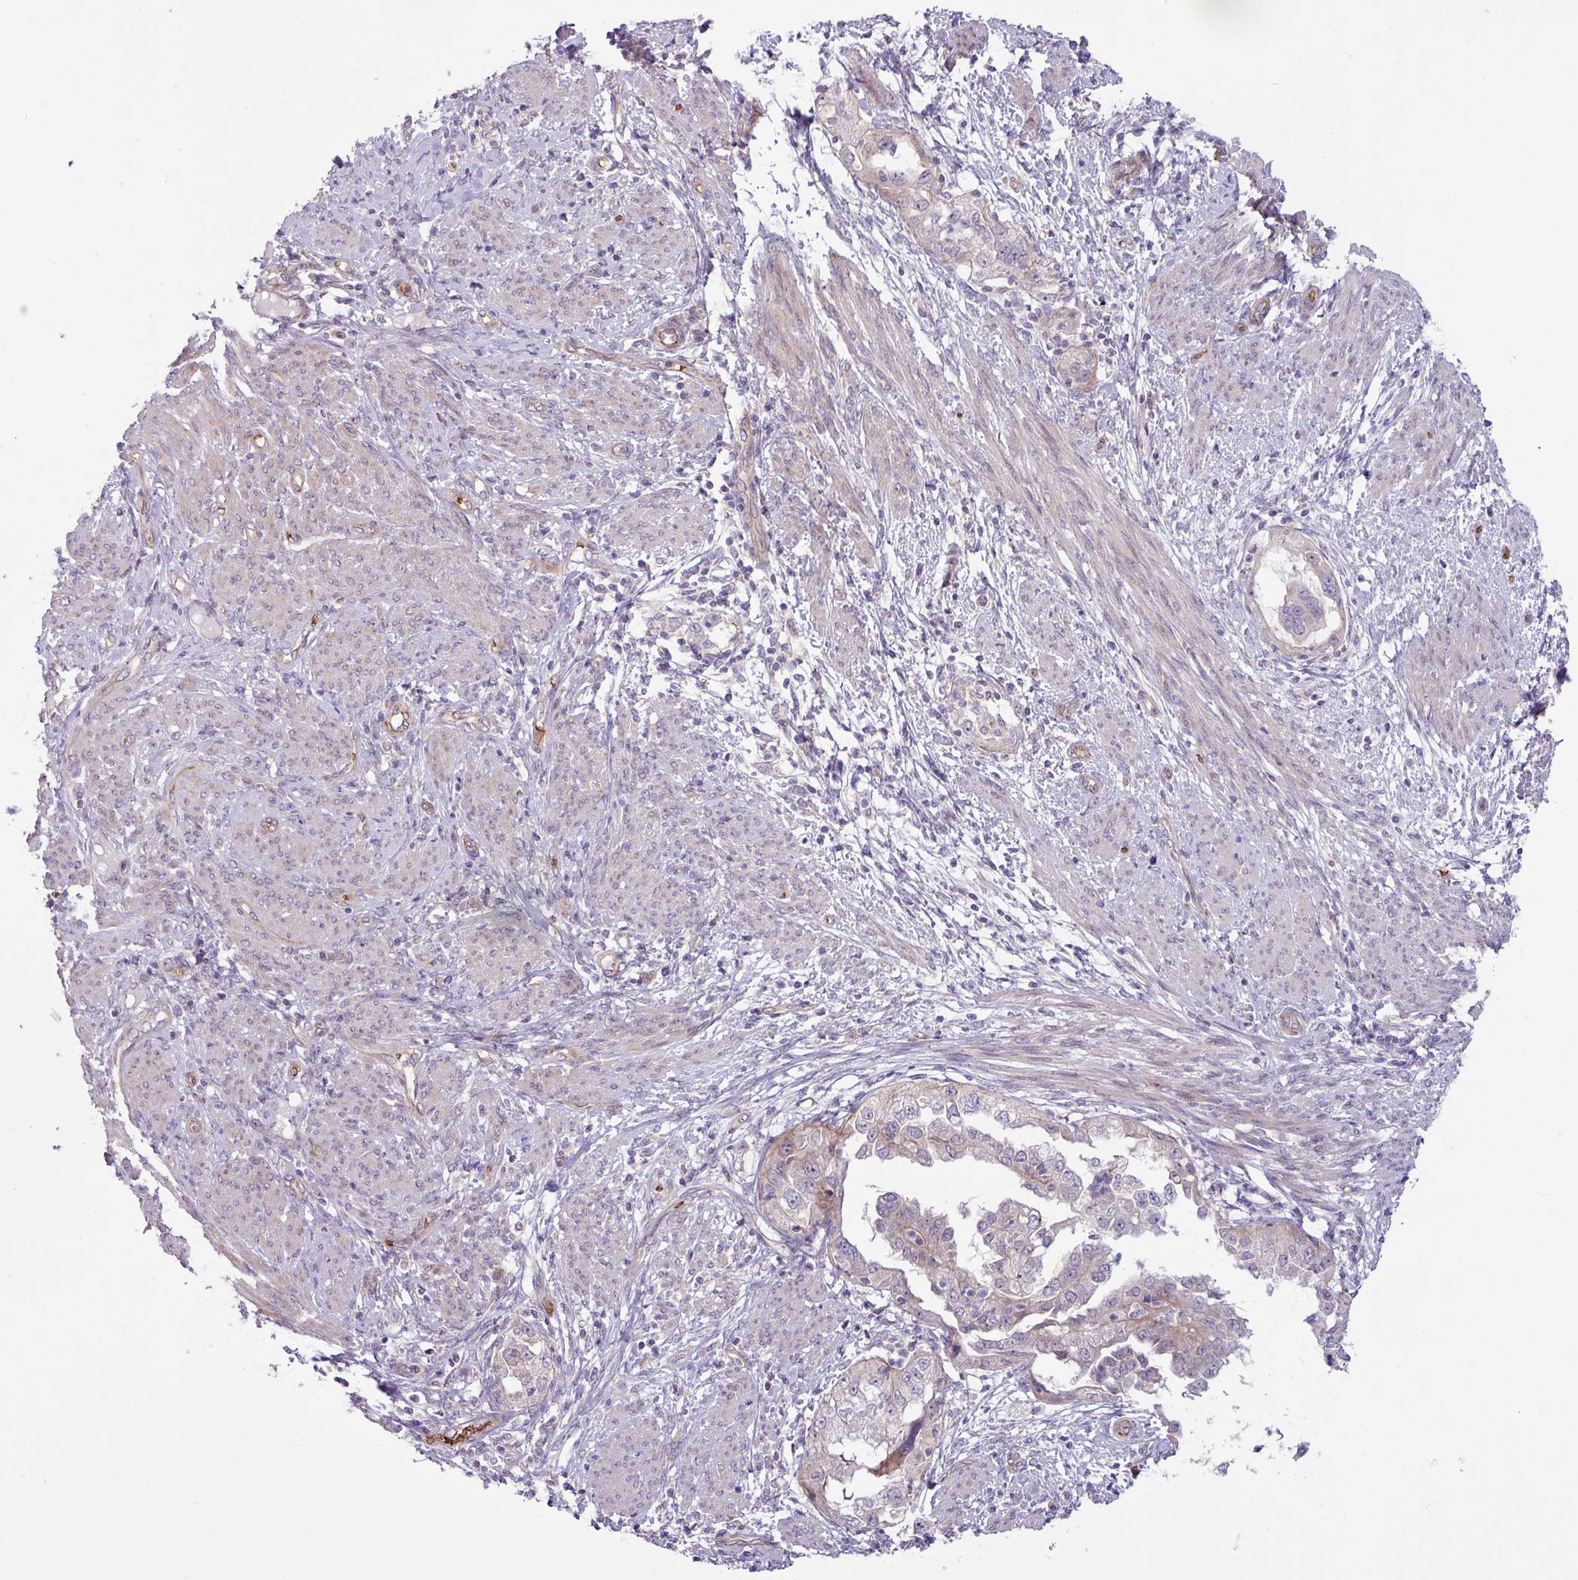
{"staining": {"intensity": "weak", "quantity": "<25%", "location": "cytoplasmic/membranous"}, "tissue": "endometrial cancer", "cell_type": "Tumor cells", "image_type": "cancer", "snomed": [{"axis": "morphology", "description": "Adenocarcinoma, NOS"}, {"axis": "topography", "description": "Endometrium"}], "caption": "A histopathology image of endometrial cancer stained for a protein reveals no brown staining in tumor cells.", "gene": "RAD21L1", "patient": {"sex": "female", "age": 85}}